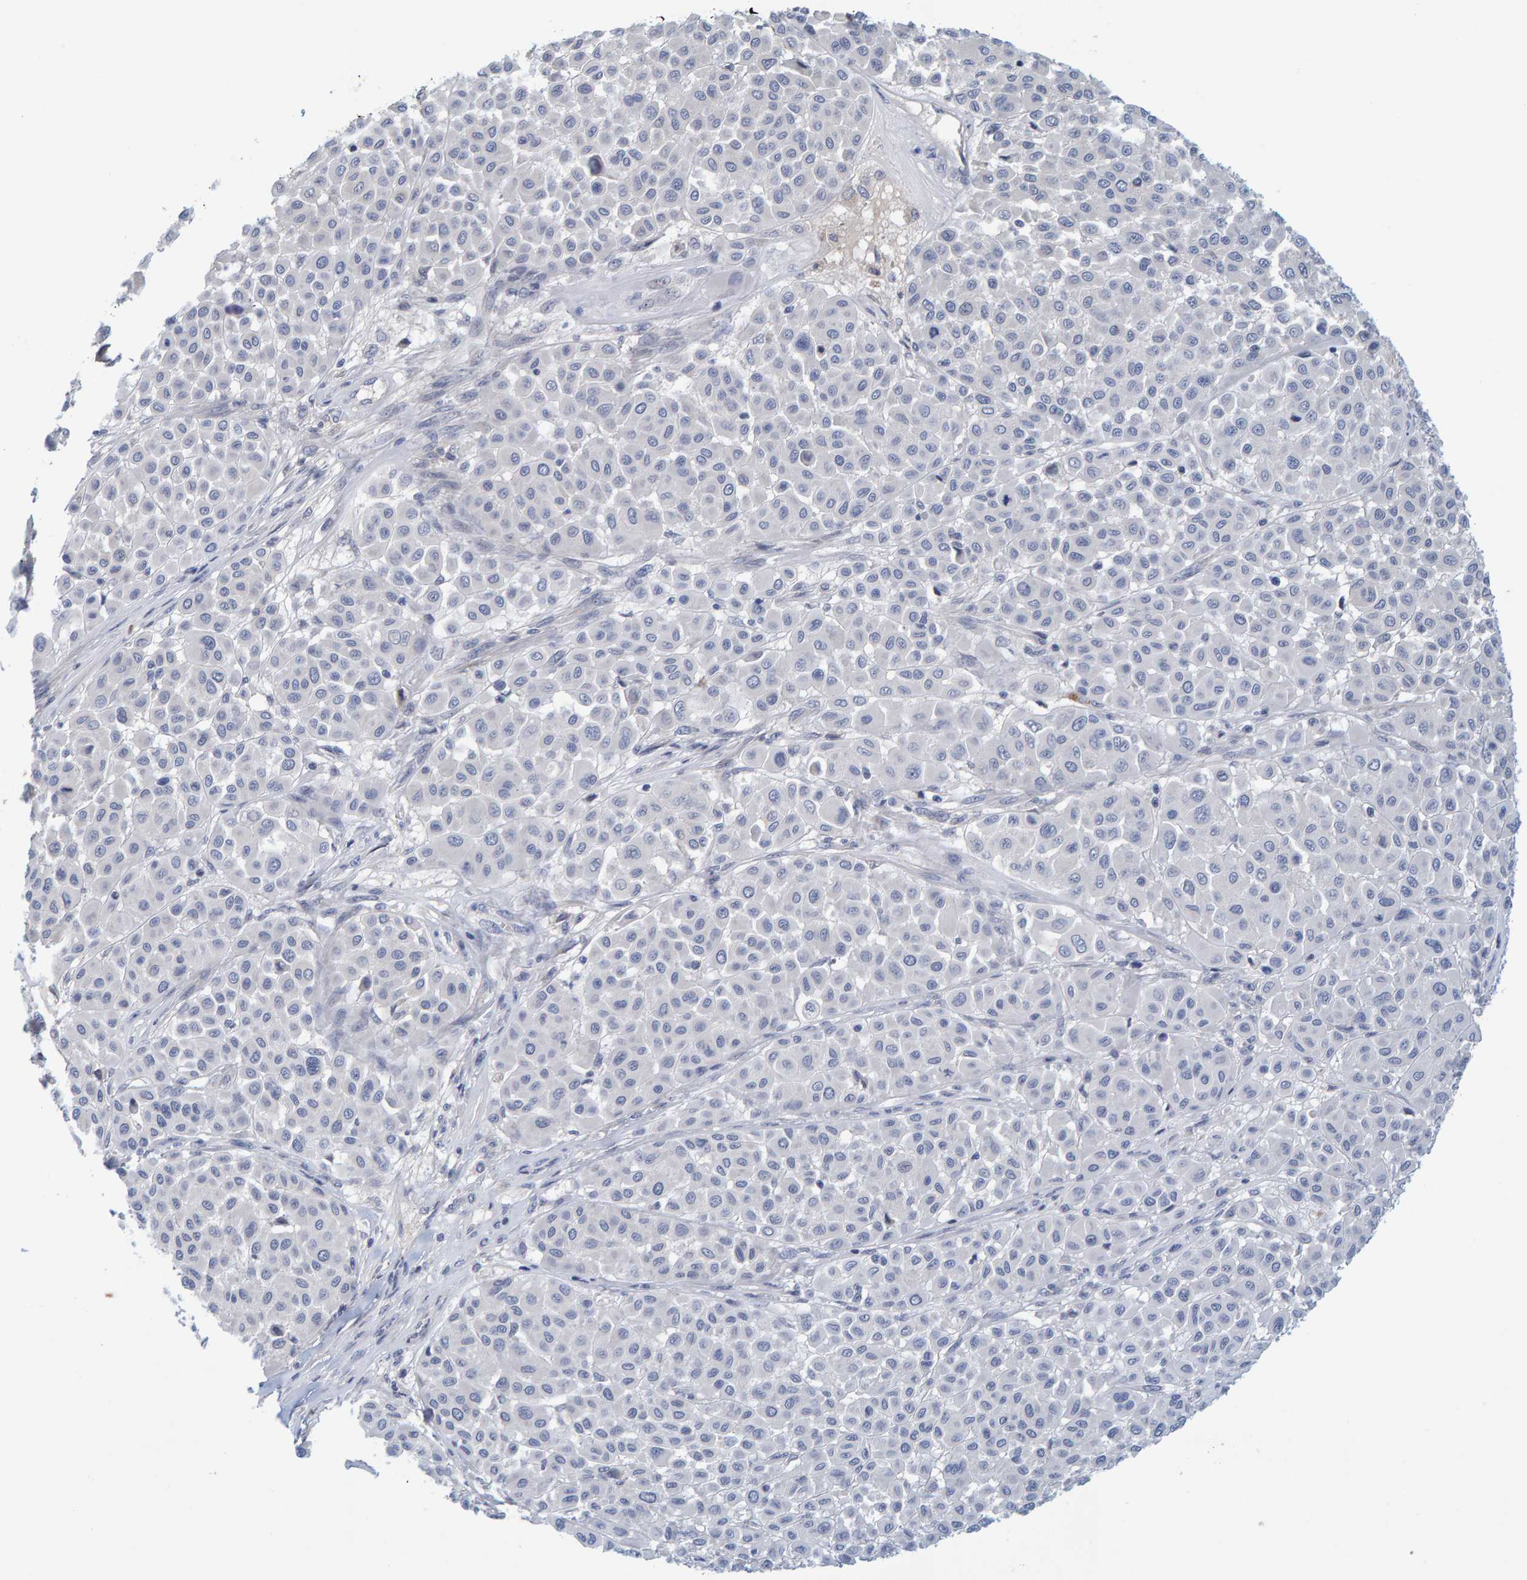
{"staining": {"intensity": "negative", "quantity": "none", "location": "none"}, "tissue": "melanoma", "cell_type": "Tumor cells", "image_type": "cancer", "snomed": [{"axis": "morphology", "description": "Malignant melanoma, Metastatic site"}, {"axis": "topography", "description": "Soft tissue"}], "caption": "An immunohistochemistry histopathology image of malignant melanoma (metastatic site) is shown. There is no staining in tumor cells of malignant melanoma (metastatic site).", "gene": "ZNF77", "patient": {"sex": "male", "age": 41}}